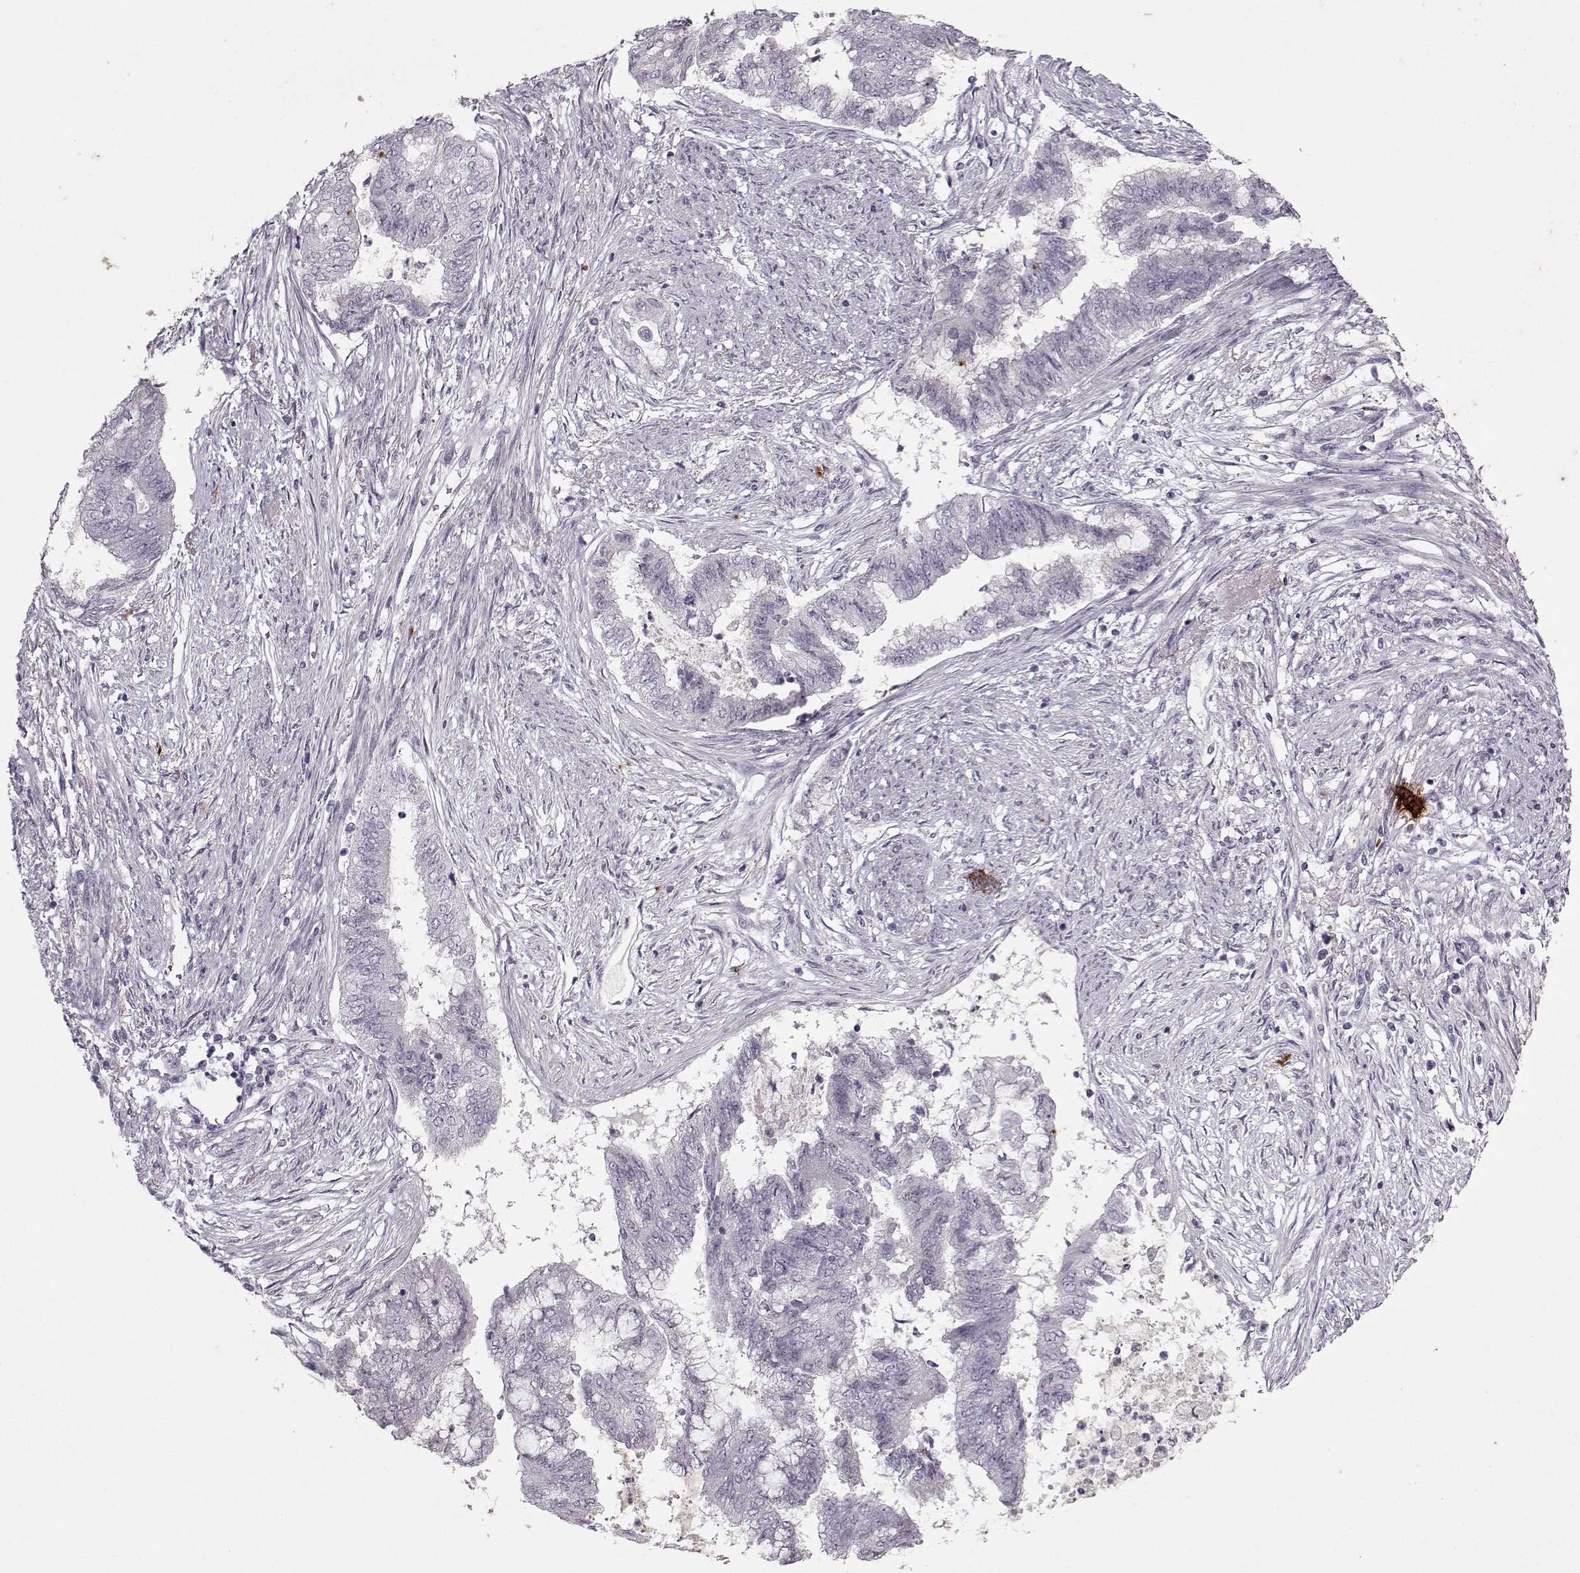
{"staining": {"intensity": "negative", "quantity": "none", "location": "none"}, "tissue": "endometrial cancer", "cell_type": "Tumor cells", "image_type": "cancer", "snomed": [{"axis": "morphology", "description": "Adenocarcinoma, NOS"}, {"axis": "topography", "description": "Endometrium"}], "caption": "Tumor cells show no significant staining in adenocarcinoma (endometrial).", "gene": "KRT9", "patient": {"sex": "female", "age": 65}}